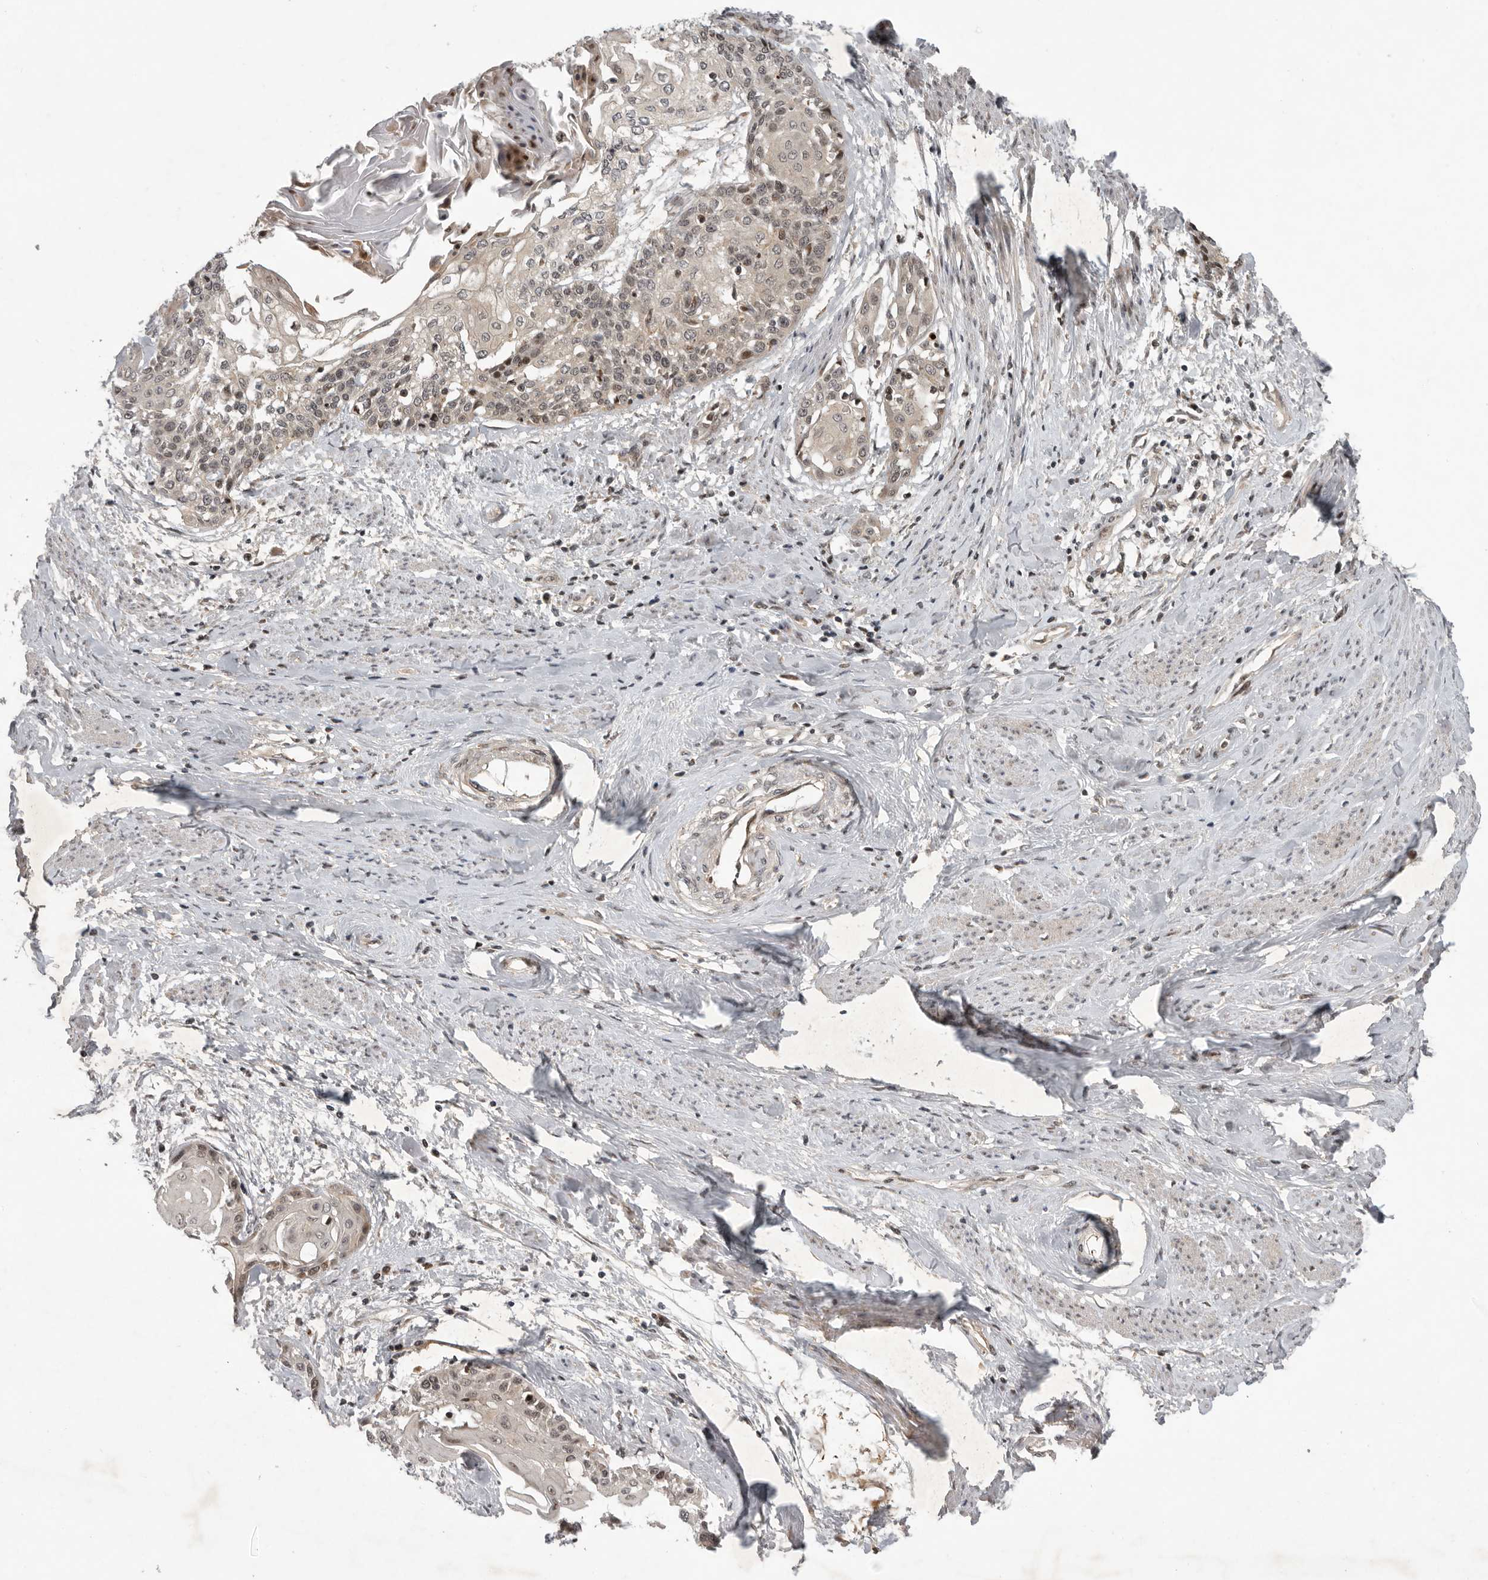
{"staining": {"intensity": "moderate", "quantity": "25%-75%", "location": "nuclear"}, "tissue": "cervical cancer", "cell_type": "Tumor cells", "image_type": "cancer", "snomed": [{"axis": "morphology", "description": "Squamous cell carcinoma, NOS"}, {"axis": "topography", "description": "Cervix"}], "caption": "Squamous cell carcinoma (cervical) was stained to show a protein in brown. There is medium levels of moderate nuclear positivity in approximately 25%-75% of tumor cells.", "gene": "RABIF", "patient": {"sex": "female", "age": 57}}